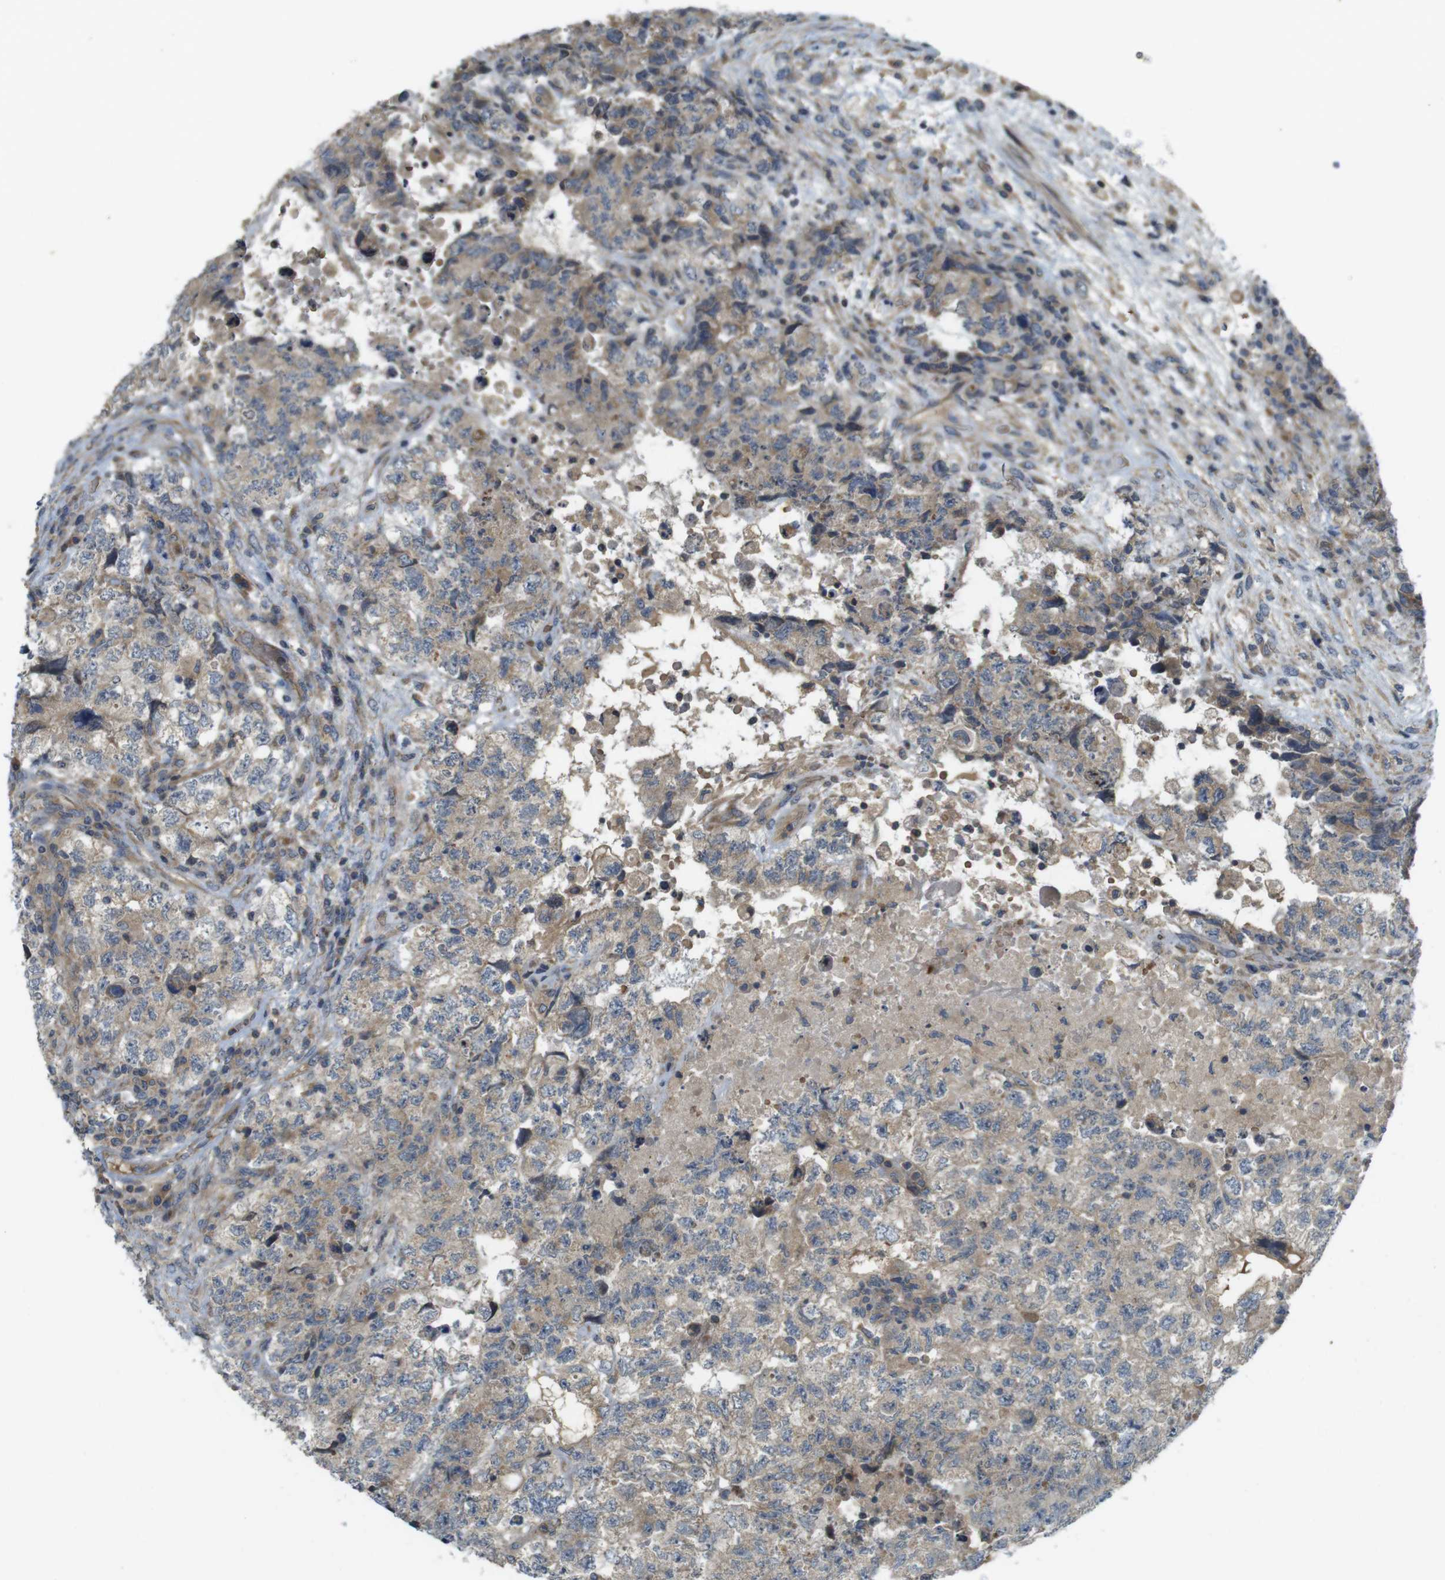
{"staining": {"intensity": "weak", "quantity": ">75%", "location": "cytoplasmic/membranous"}, "tissue": "testis cancer", "cell_type": "Tumor cells", "image_type": "cancer", "snomed": [{"axis": "morphology", "description": "Carcinoma, Embryonal, NOS"}, {"axis": "topography", "description": "Testis"}], "caption": "Tumor cells show weak cytoplasmic/membranous positivity in approximately >75% of cells in embryonal carcinoma (testis).", "gene": "CLTC", "patient": {"sex": "male", "age": 36}}